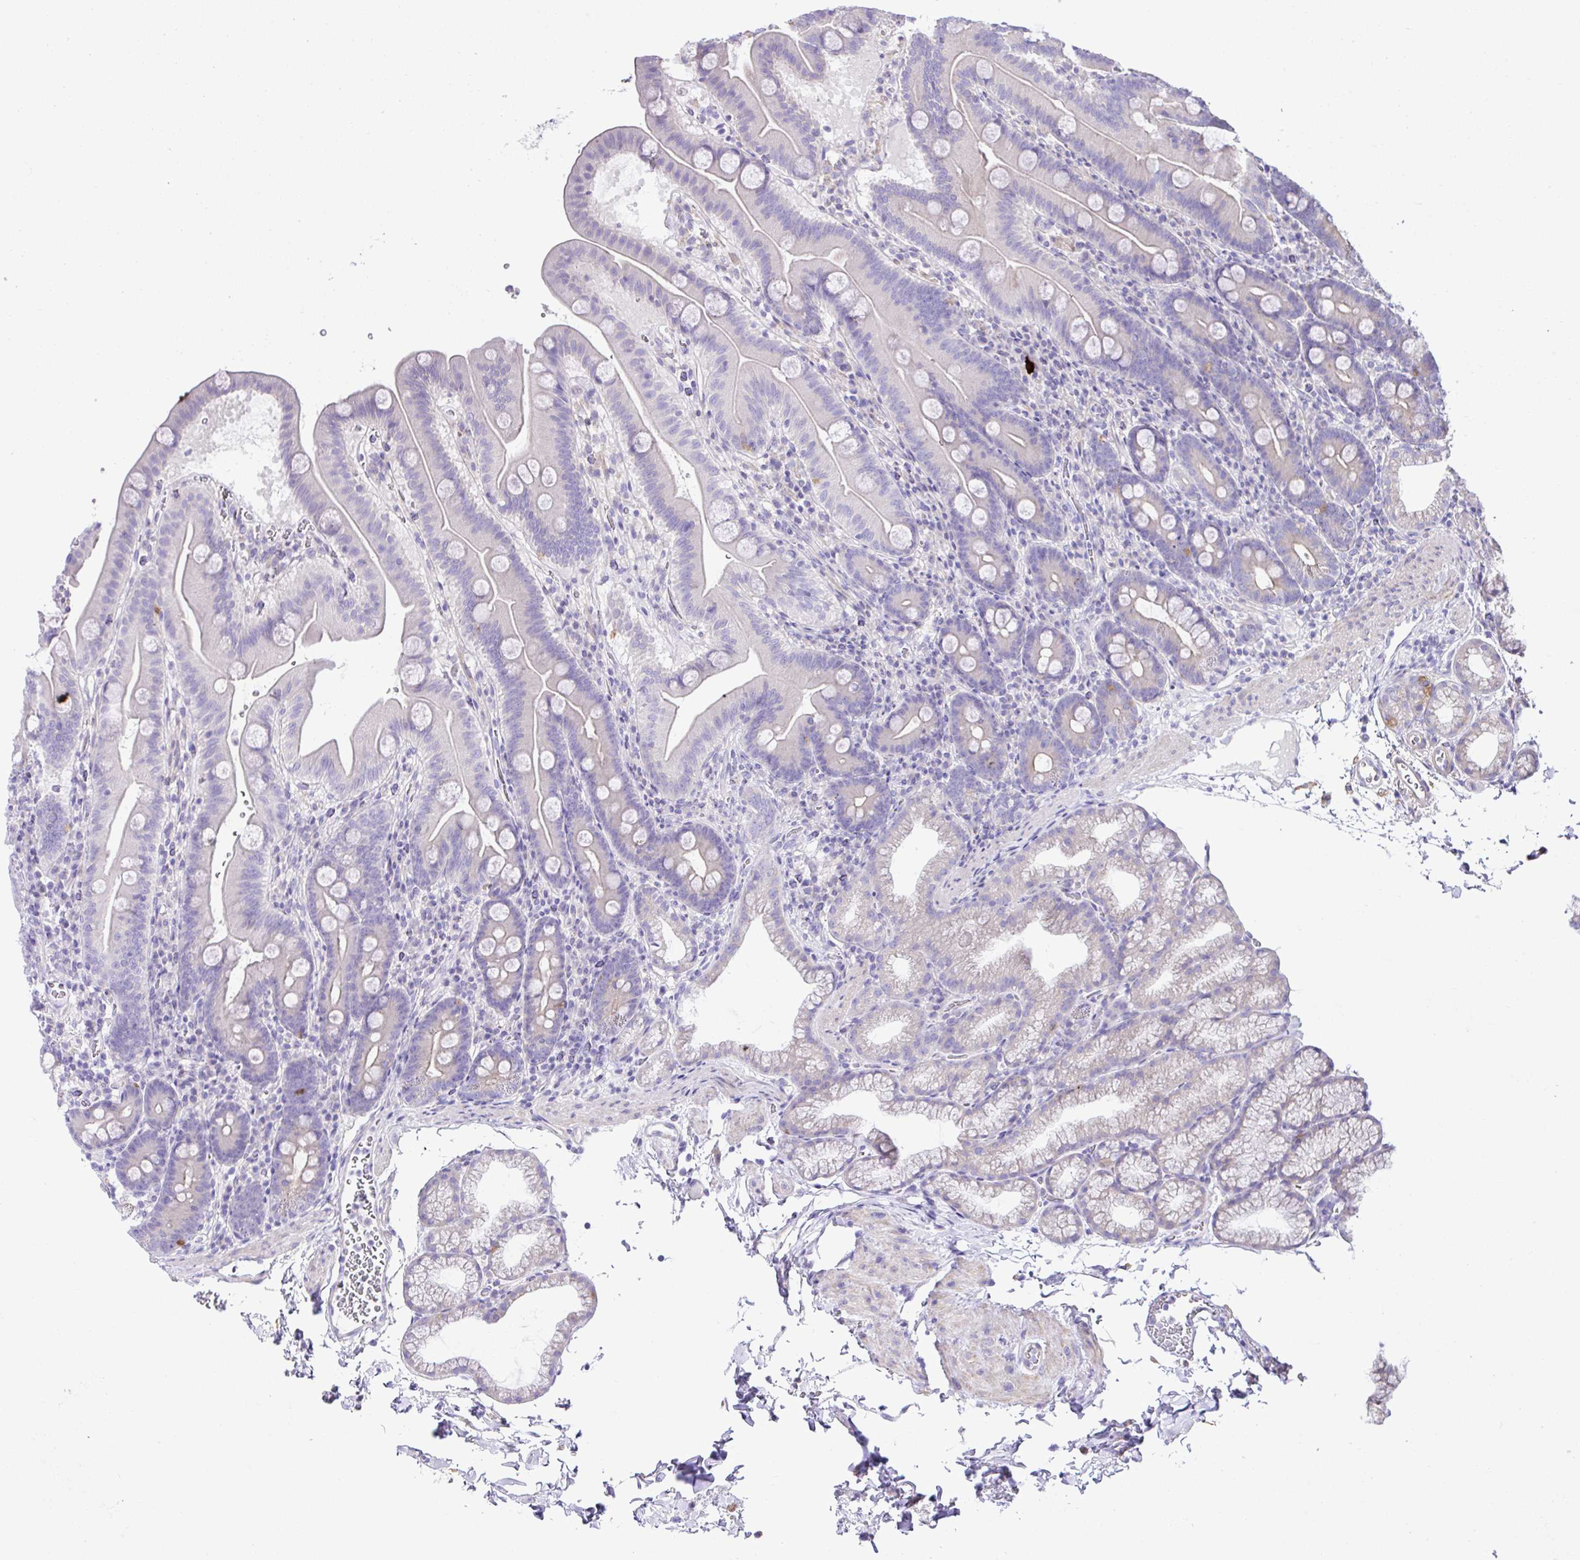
{"staining": {"intensity": "moderate", "quantity": "<25%", "location": "cytoplasmic/membranous"}, "tissue": "duodenum", "cell_type": "Glandular cells", "image_type": "normal", "snomed": [{"axis": "morphology", "description": "Normal tissue, NOS"}, {"axis": "topography", "description": "Duodenum"}], "caption": "This image displays immunohistochemistry (IHC) staining of normal duodenum, with low moderate cytoplasmic/membranous positivity in approximately <25% of glandular cells.", "gene": "OR4P4", "patient": {"sex": "male", "age": 59}}